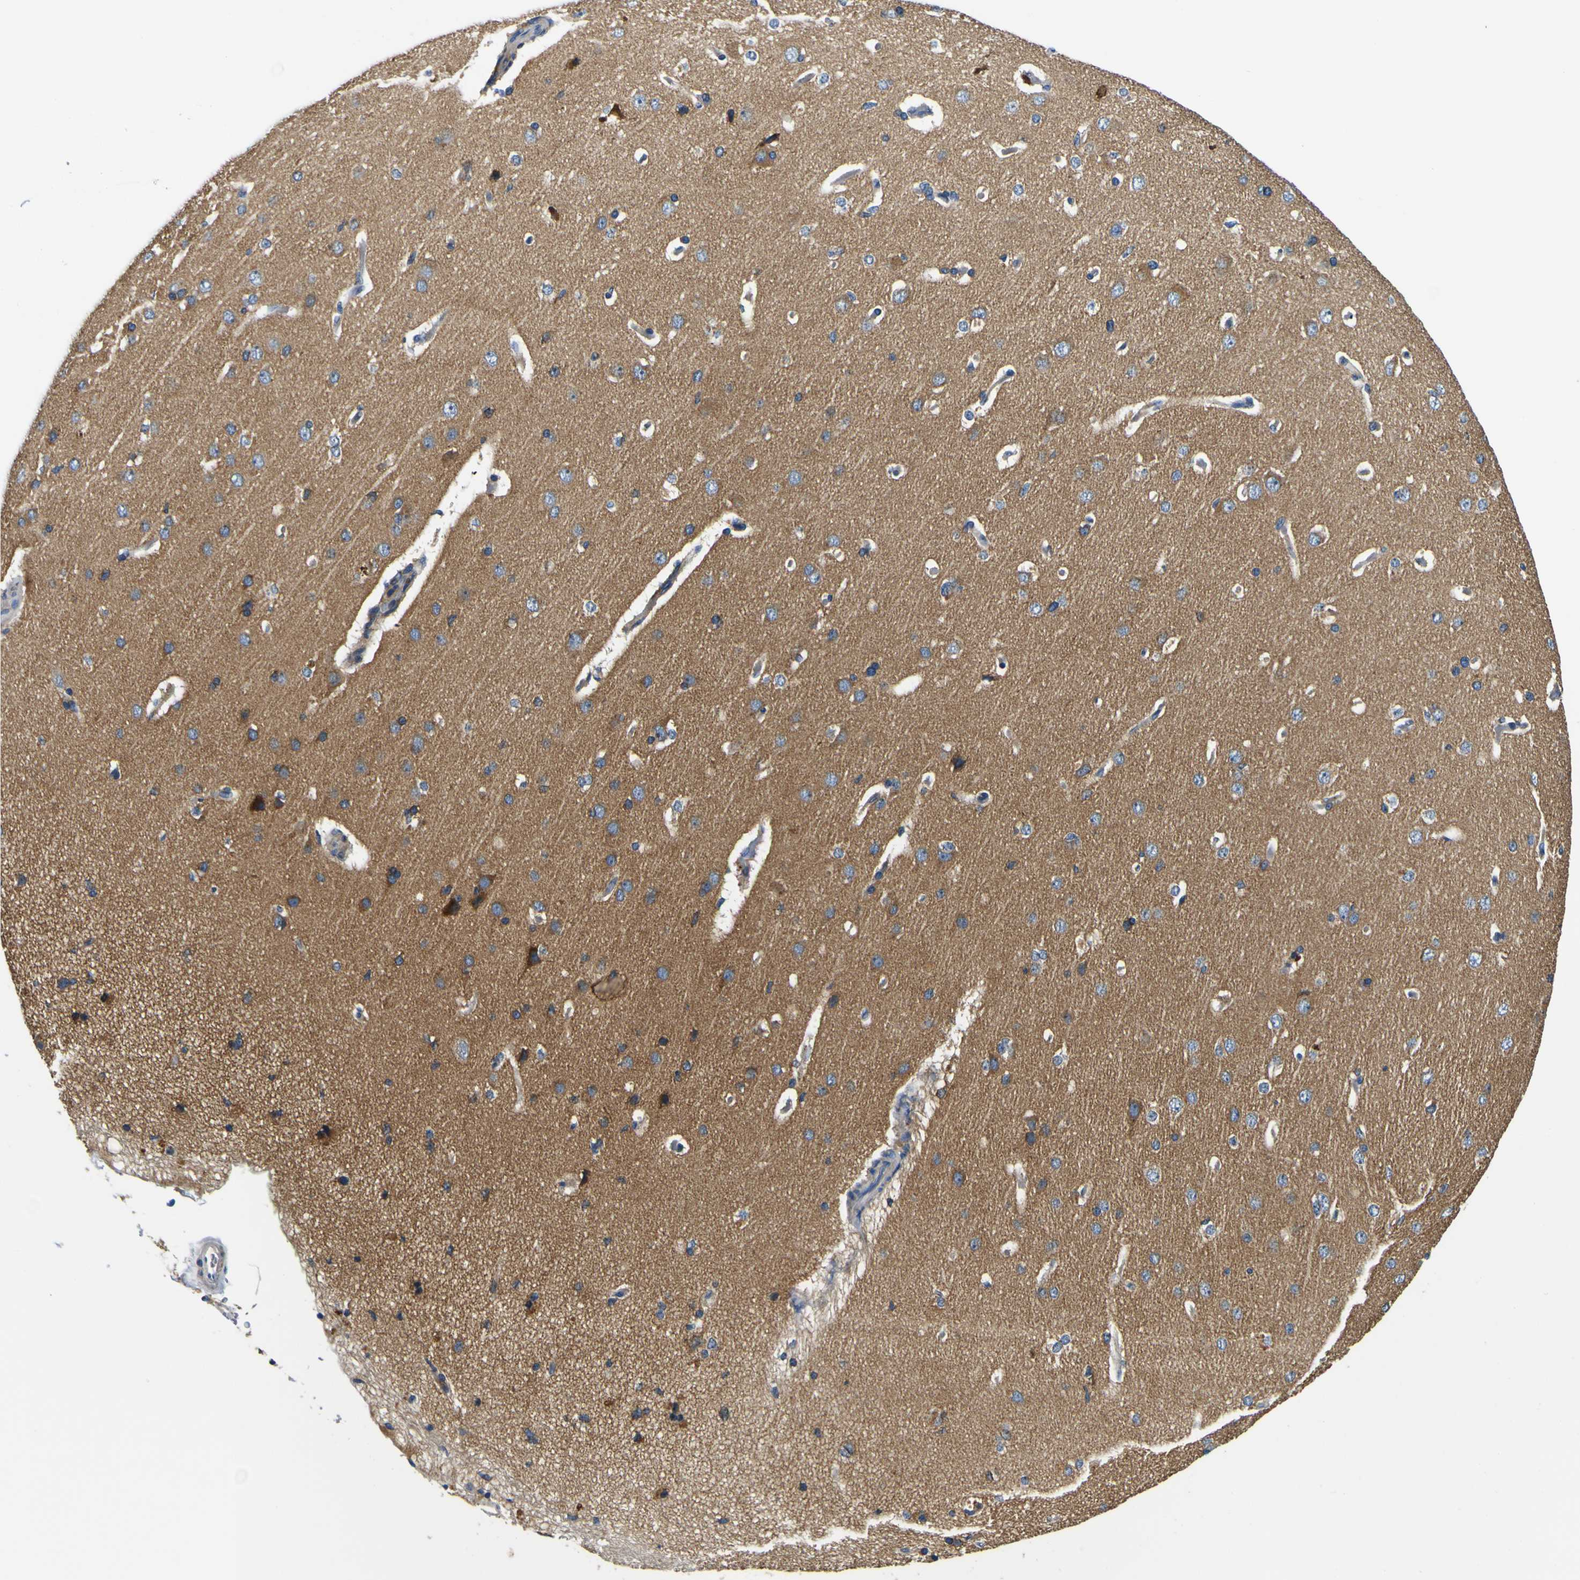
{"staining": {"intensity": "negative", "quantity": "none", "location": "none"}, "tissue": "cerebral cortex", "cell_type": "Endothelial cells", "image_type": "normal", "snomed": [{"axis": "morphology", "description": "Normal tissue, NOS"}, {"axis": "topography", "description": "Cerebral cortex"}], "caption": "Protein analysis of benign cerebral cortex exhibits no significant staining in endothelial cells. Nuclei are stained in blue.", "gene": "CLSTN1", "patient": {"sex": "male", "age": 62}}